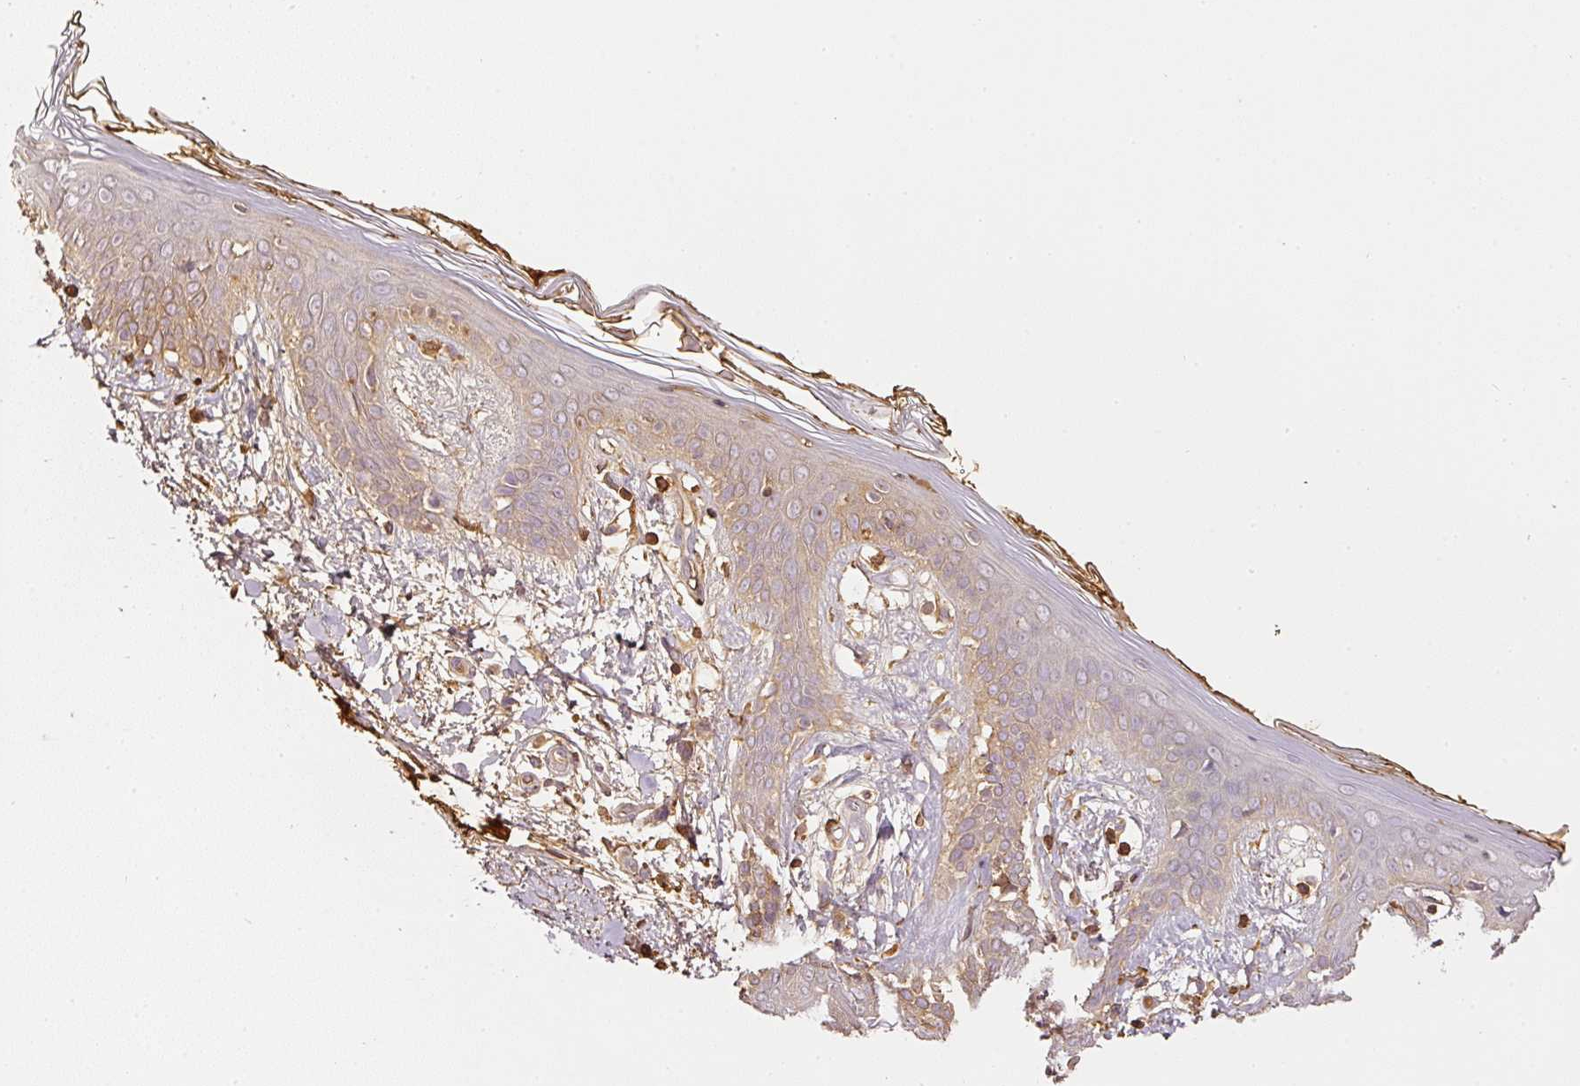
{"staining": {"intensity": "moderate", "quantity": ">75%", "location": "cytoplasmic/membranous"}, "tissue": "skin", "cell_type": "Fibroblasts", "image_type": "normal", "snomed": [{"axis": "morphology", "description": "Normal tissue, NOS"}, {"axis": "topography", "description": "Skin"}], "caption": "A medium amount of moderate cytoplasmic/membranous positivity is present in about >75% of fibroblasts in benign skin.", "gene": "EVL", "patient": {"sex": "female", "age": 34}}